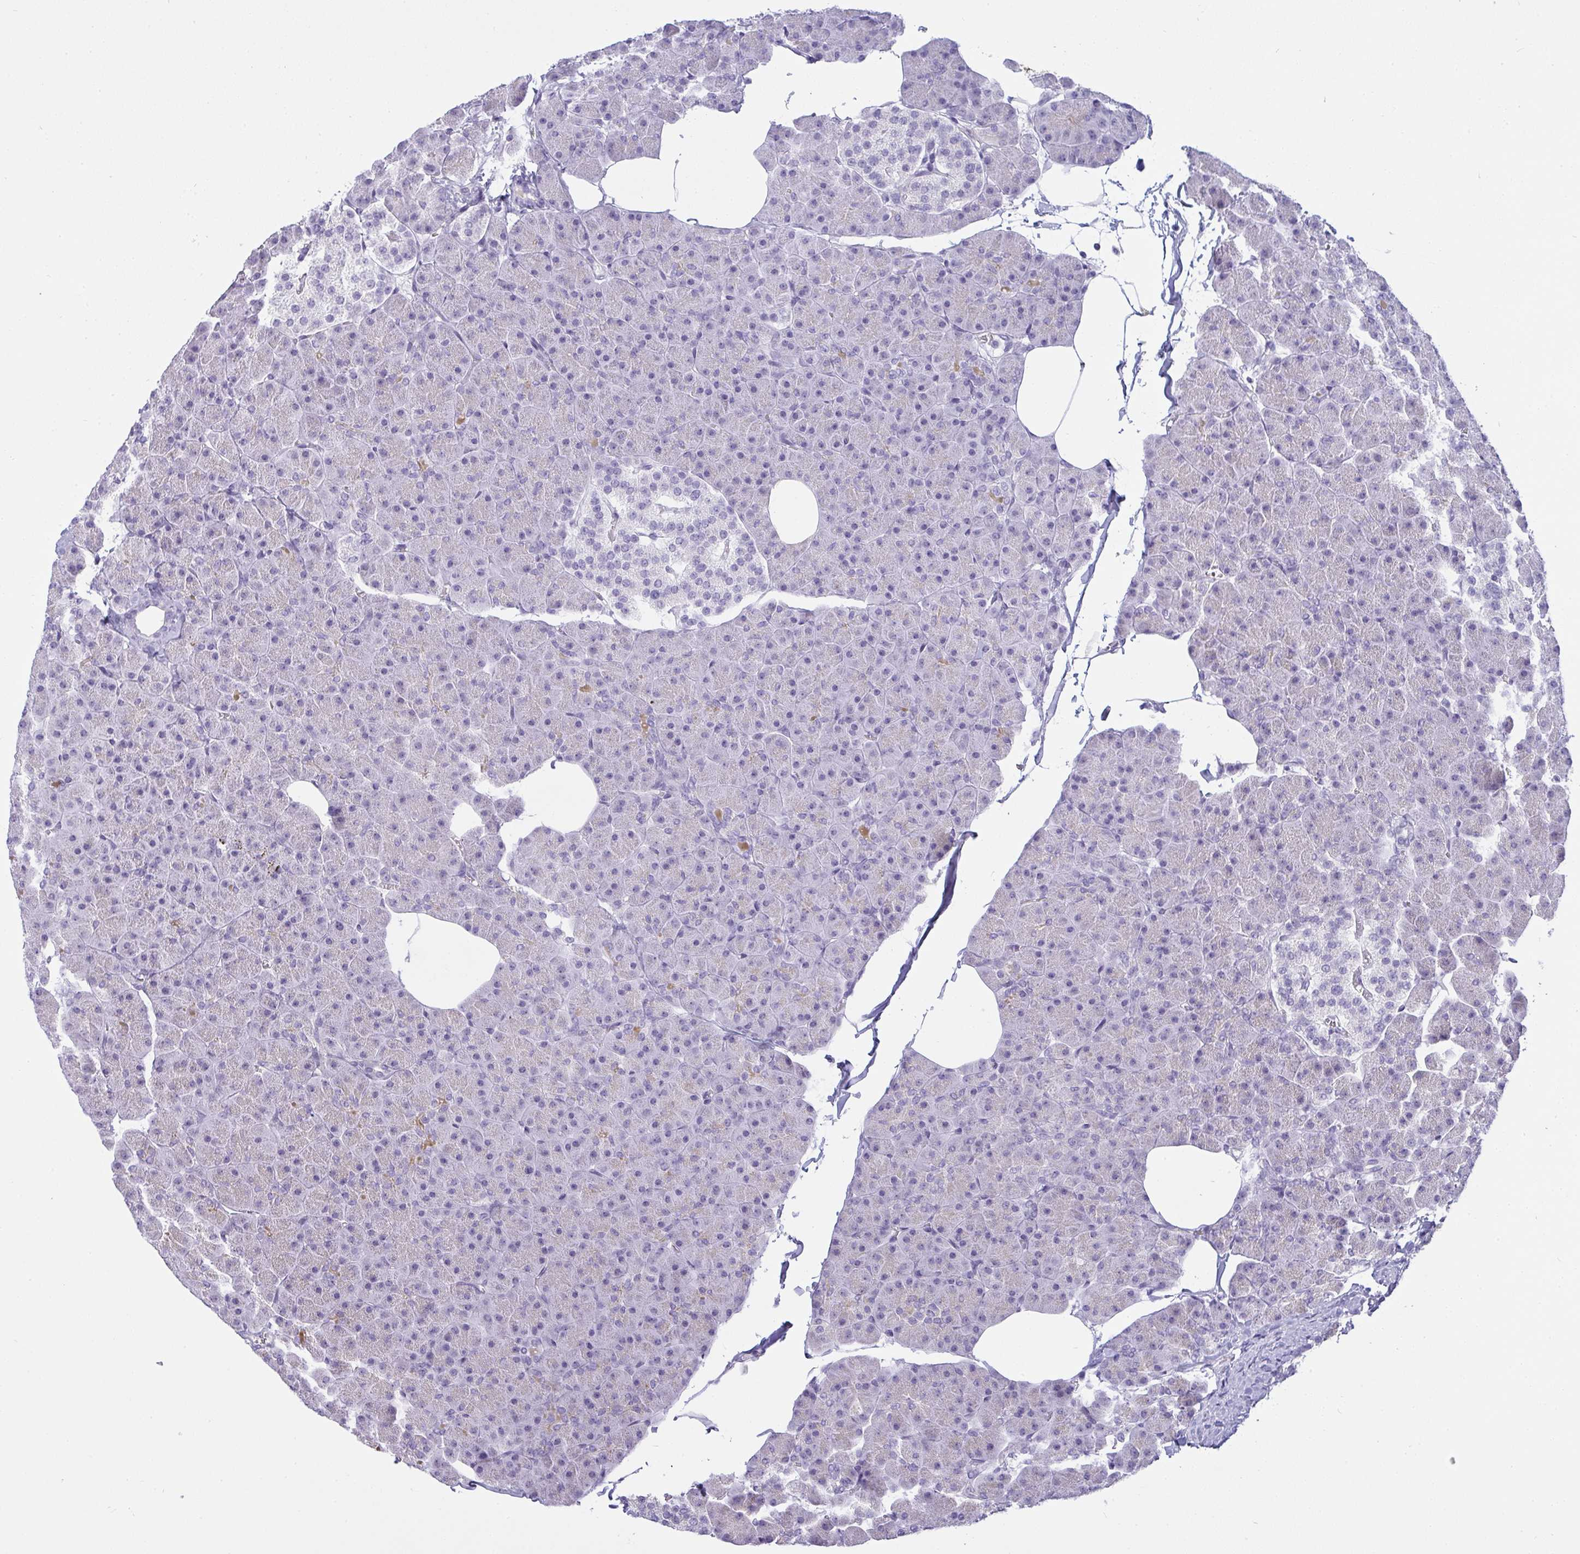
{"staining": {"intensity": "negative", "quantity": "none", "location": "none"}, "tissue": "pancreas", "cell_type": "Exocrine glandular cells", "image_type": "normal", "snomed": [{"axis": "morphology", "description": "Normal tissue, NOS"}, {"axis": "topography", "description": "Pancreas"}], "caption": "The immunohistochemistry (IHC) photomicrograph has no significant staining in exocrine glandular cells of pancreas. (DAB (3,3'-diaminobenzidine) IHC with hematoxylin counter stain).", "gene": "GSDMB", "patient": {"sex": "male", "age": 35}}